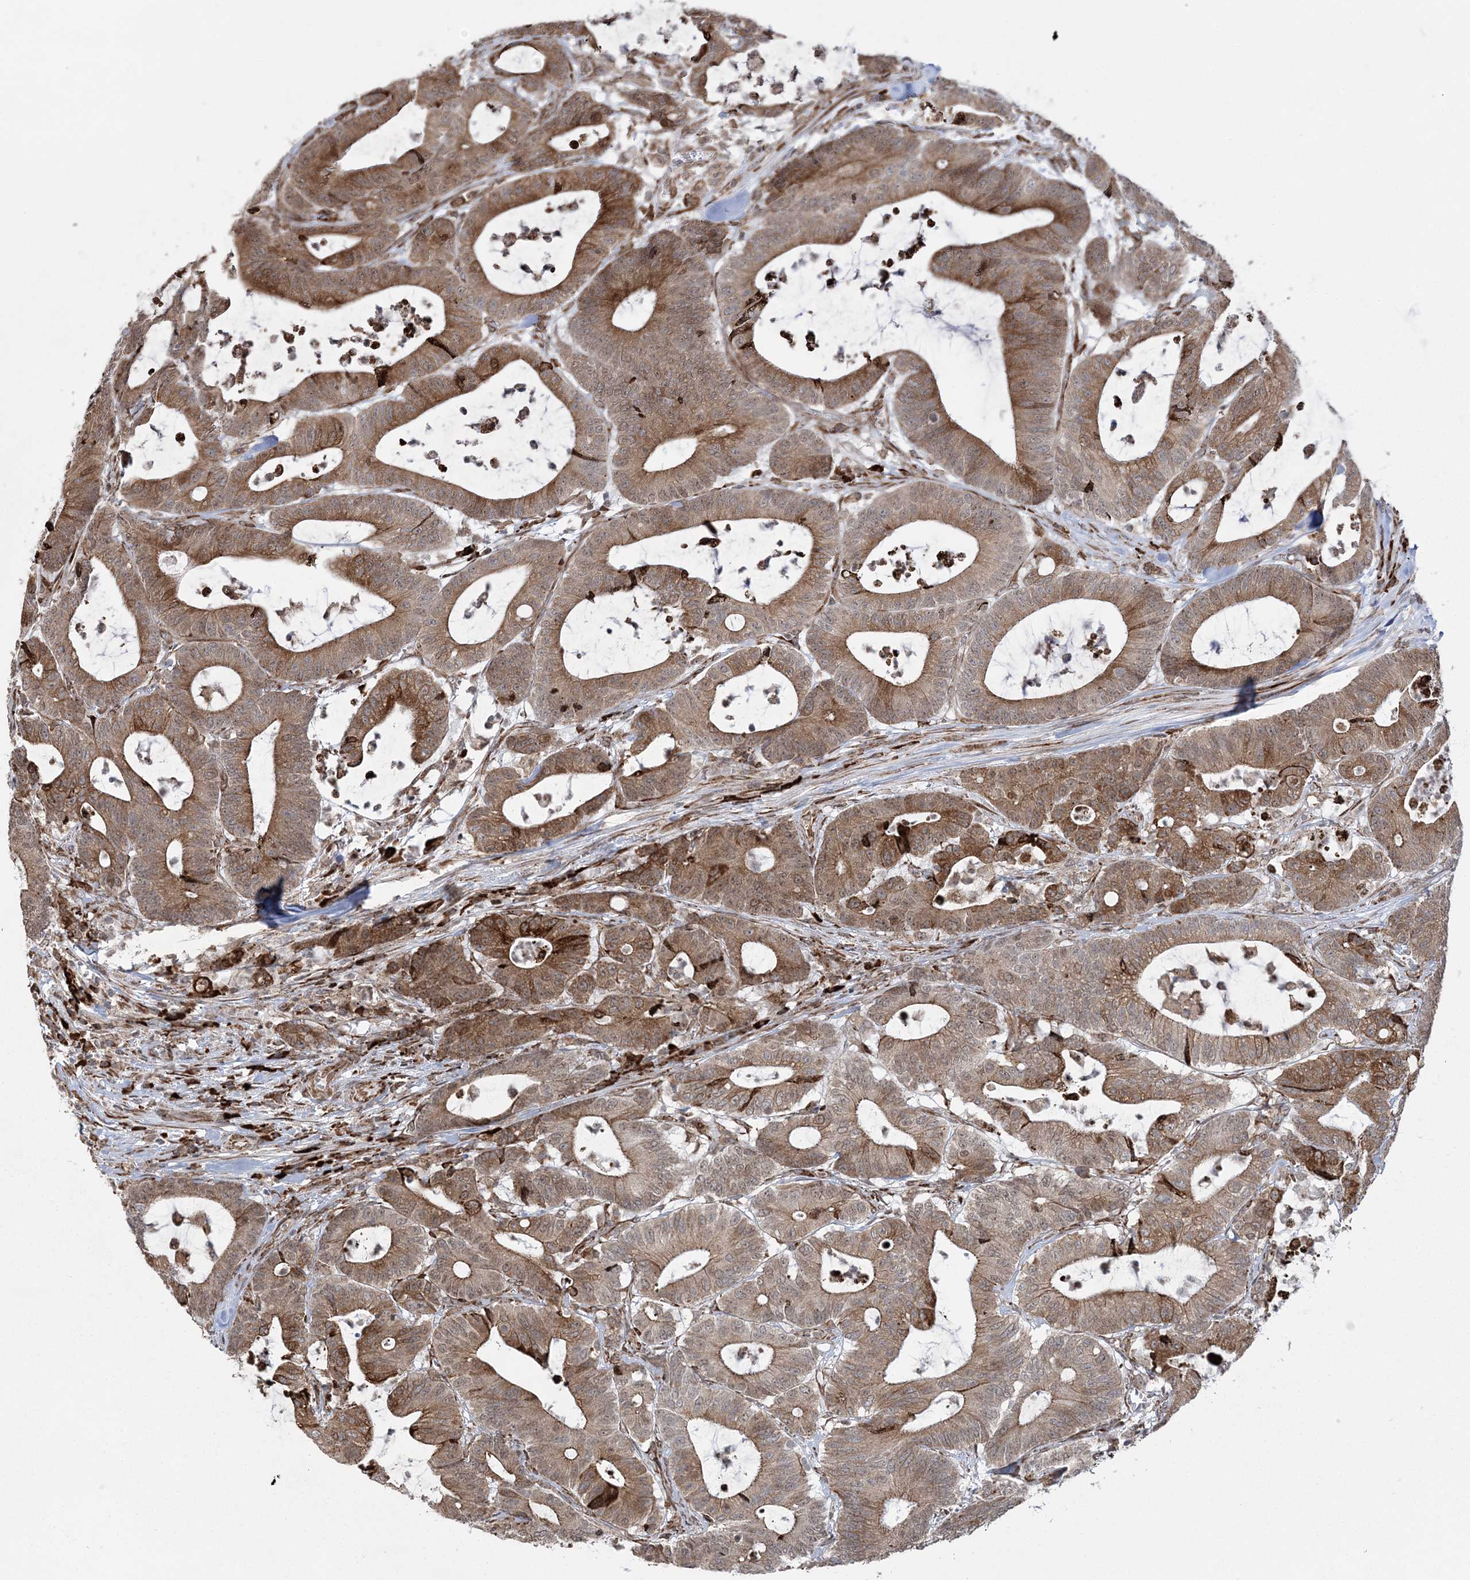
{"staining": {"intensity": "moderate", "quantity": ">75%", "location": "cytoplasmic/membranous"}, "tissue": "colorectal cancer", "cell_type": "Tumor cells", "image_type": "cancer", "snomed": [{"axis": "morphology", "description": "Adenocarcinoma, NOS"}, {"axis": "topography", "description": "Colon"}], "caption": "A medium amount of moderate cytoplasmic/membranous positivity is appreciated in approximately >75% of tumor cells in colorectal cancer (adenocarcinoma) tissue.", "gene": "EFCAB12", "patient": {"sex": "female", "age": 84}}